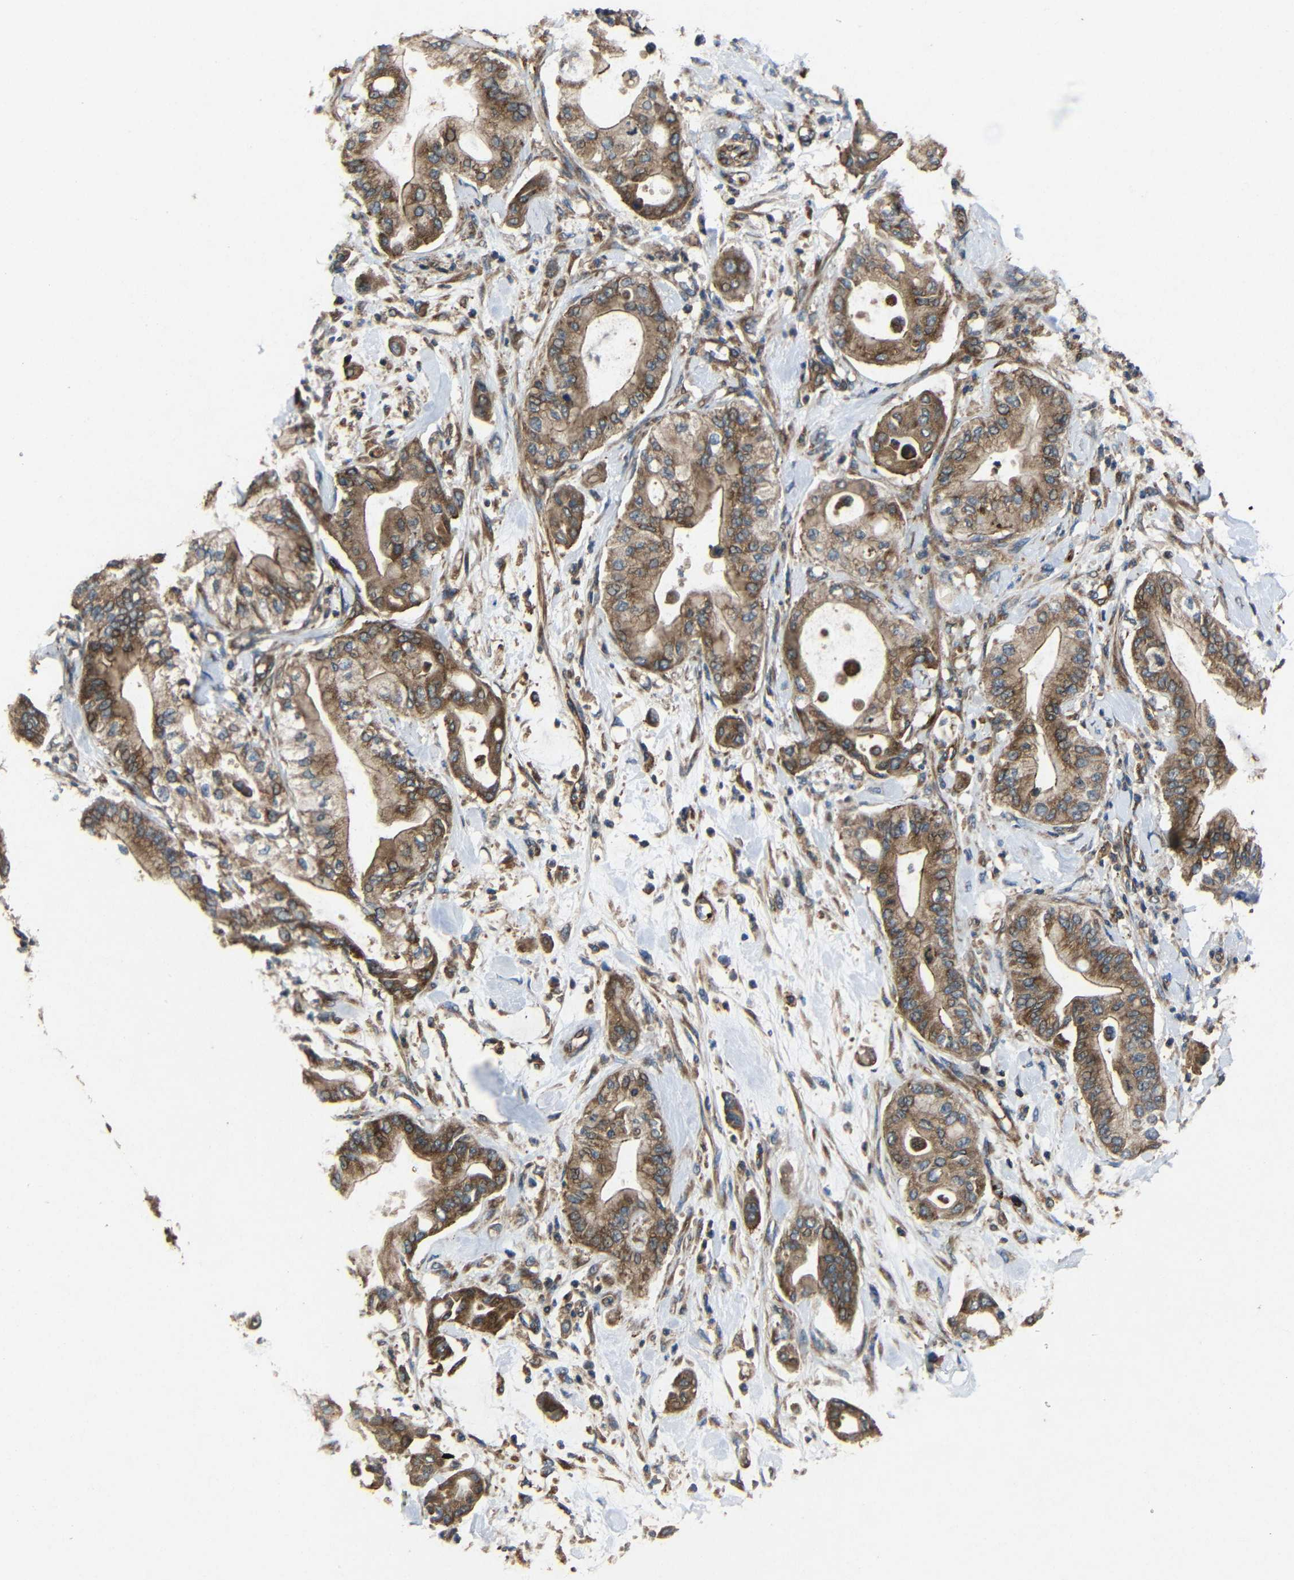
{"staining": {"intensity": "moderate", "quantity": ">75%", "location": "cytoplasmic/membranous"}, "tissue": "pancreatic cancer", "cell_type": "Tumor cells", "image_type": "cancer", "snomed": [{"axis": "morphology", "description": "Adenocarcinoma, NOS"}, {"axis": "morphology", "description": "Adenocarcinoma, metastatic, NOS"}, {"axis": "topography", "description": "Lymph node"}, {"axis": "topography", "description": "Pancreas"}, {"axis": "topography", "description": "Duodenum"}], "caption": "The photomicrograph exhibits immunohistochemical staining of pancreatic adenocarcinoma. There is moderate cytoplasmic/membranous staining is seen in about >75% of tumor cells.", "gene": "EIF2S1", "patient": {"sex": "female", "age": 64}}